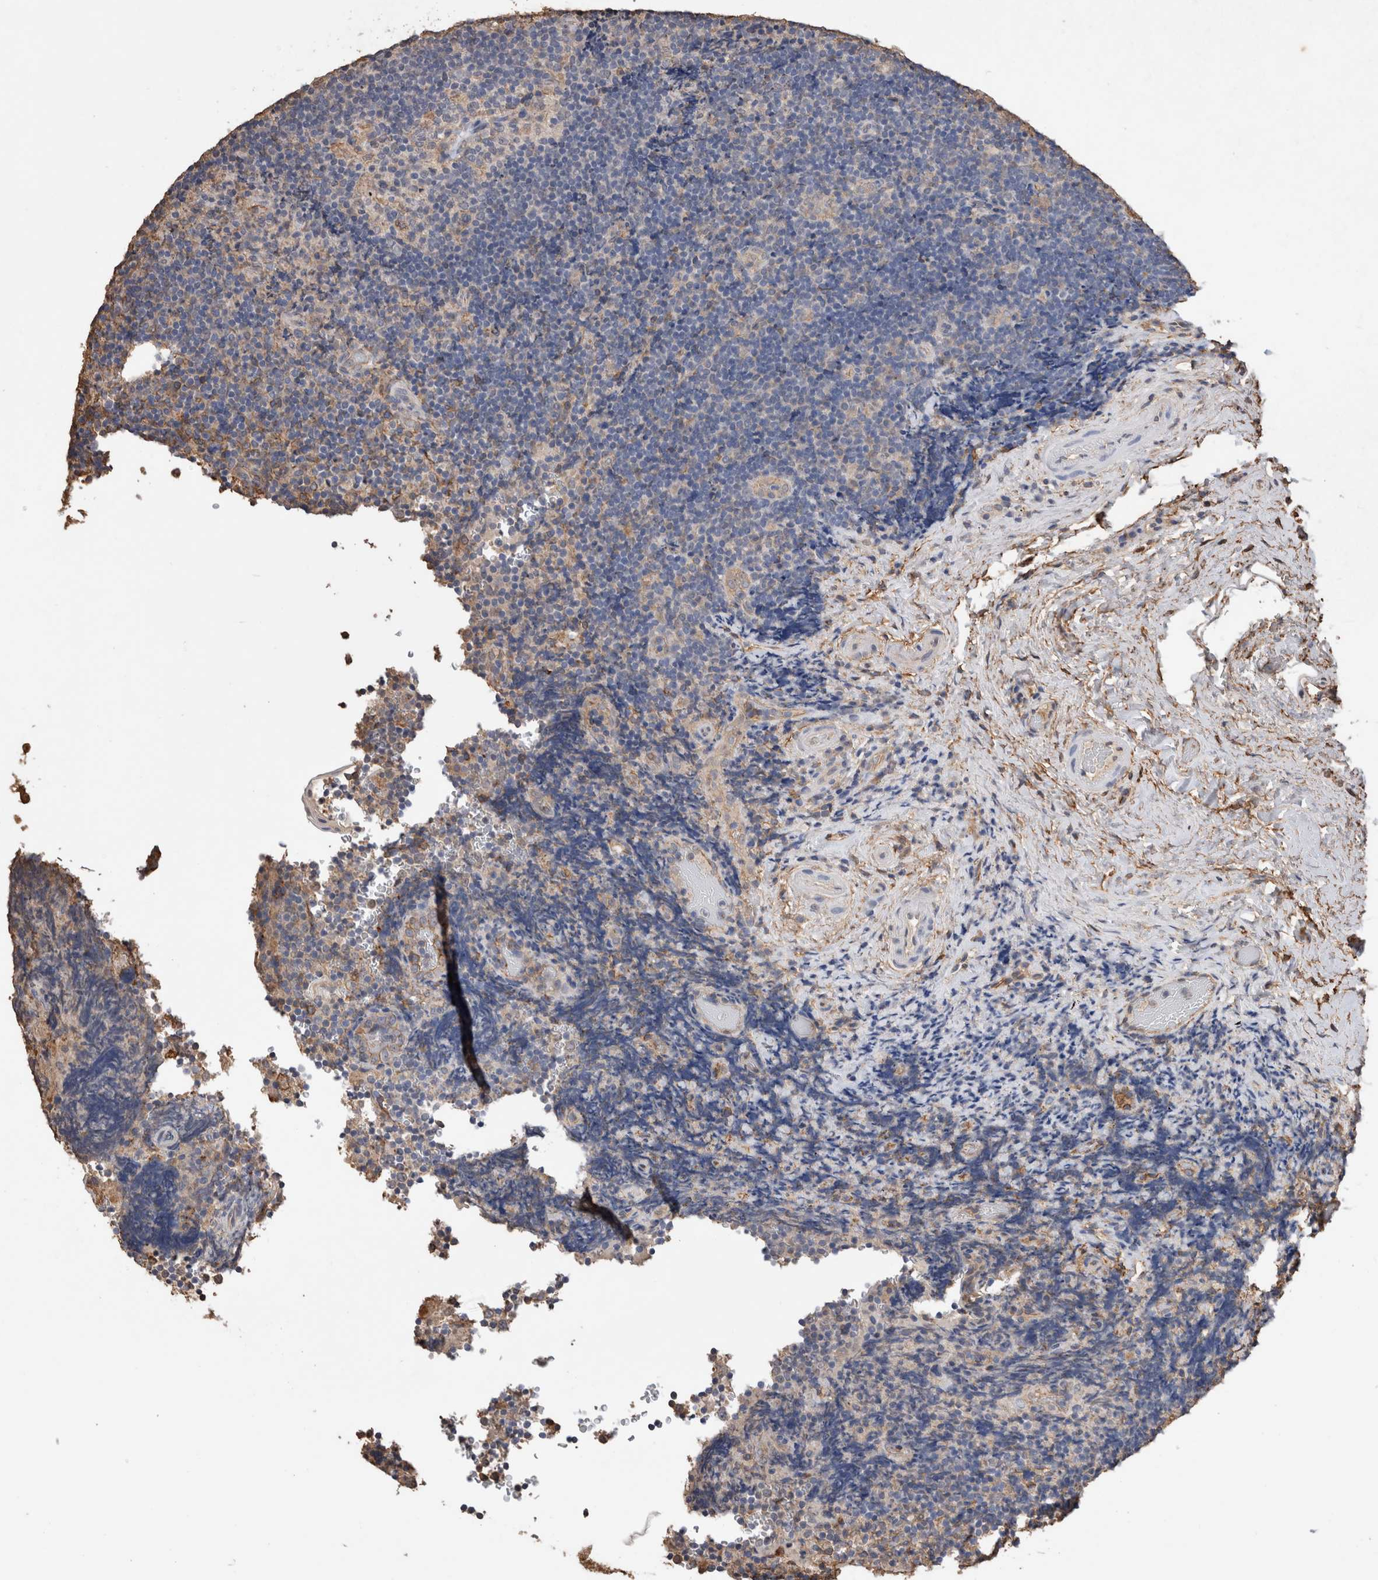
{"staining": {"intensity": "negative", "quantity": "none", "location": "none"}, "tissue": "lymphoma", "cell_type": "Tumor cells", "image_type": "cancer", "snomed": [{"axis": "morphology", "description": "Malignant lymphoma, non-Hodgkin's type, High grade"}, {"axis": "topography", "description": "Tonsil"}], "caption": "Protein analysis of lymphoma displays no significant positivity in tumor cells. (Immunohistochemistry (ihc), brightfield microscopy, high magnification).", "gene": "S100A10", "patient": {"sex": "female", "age": 36}}